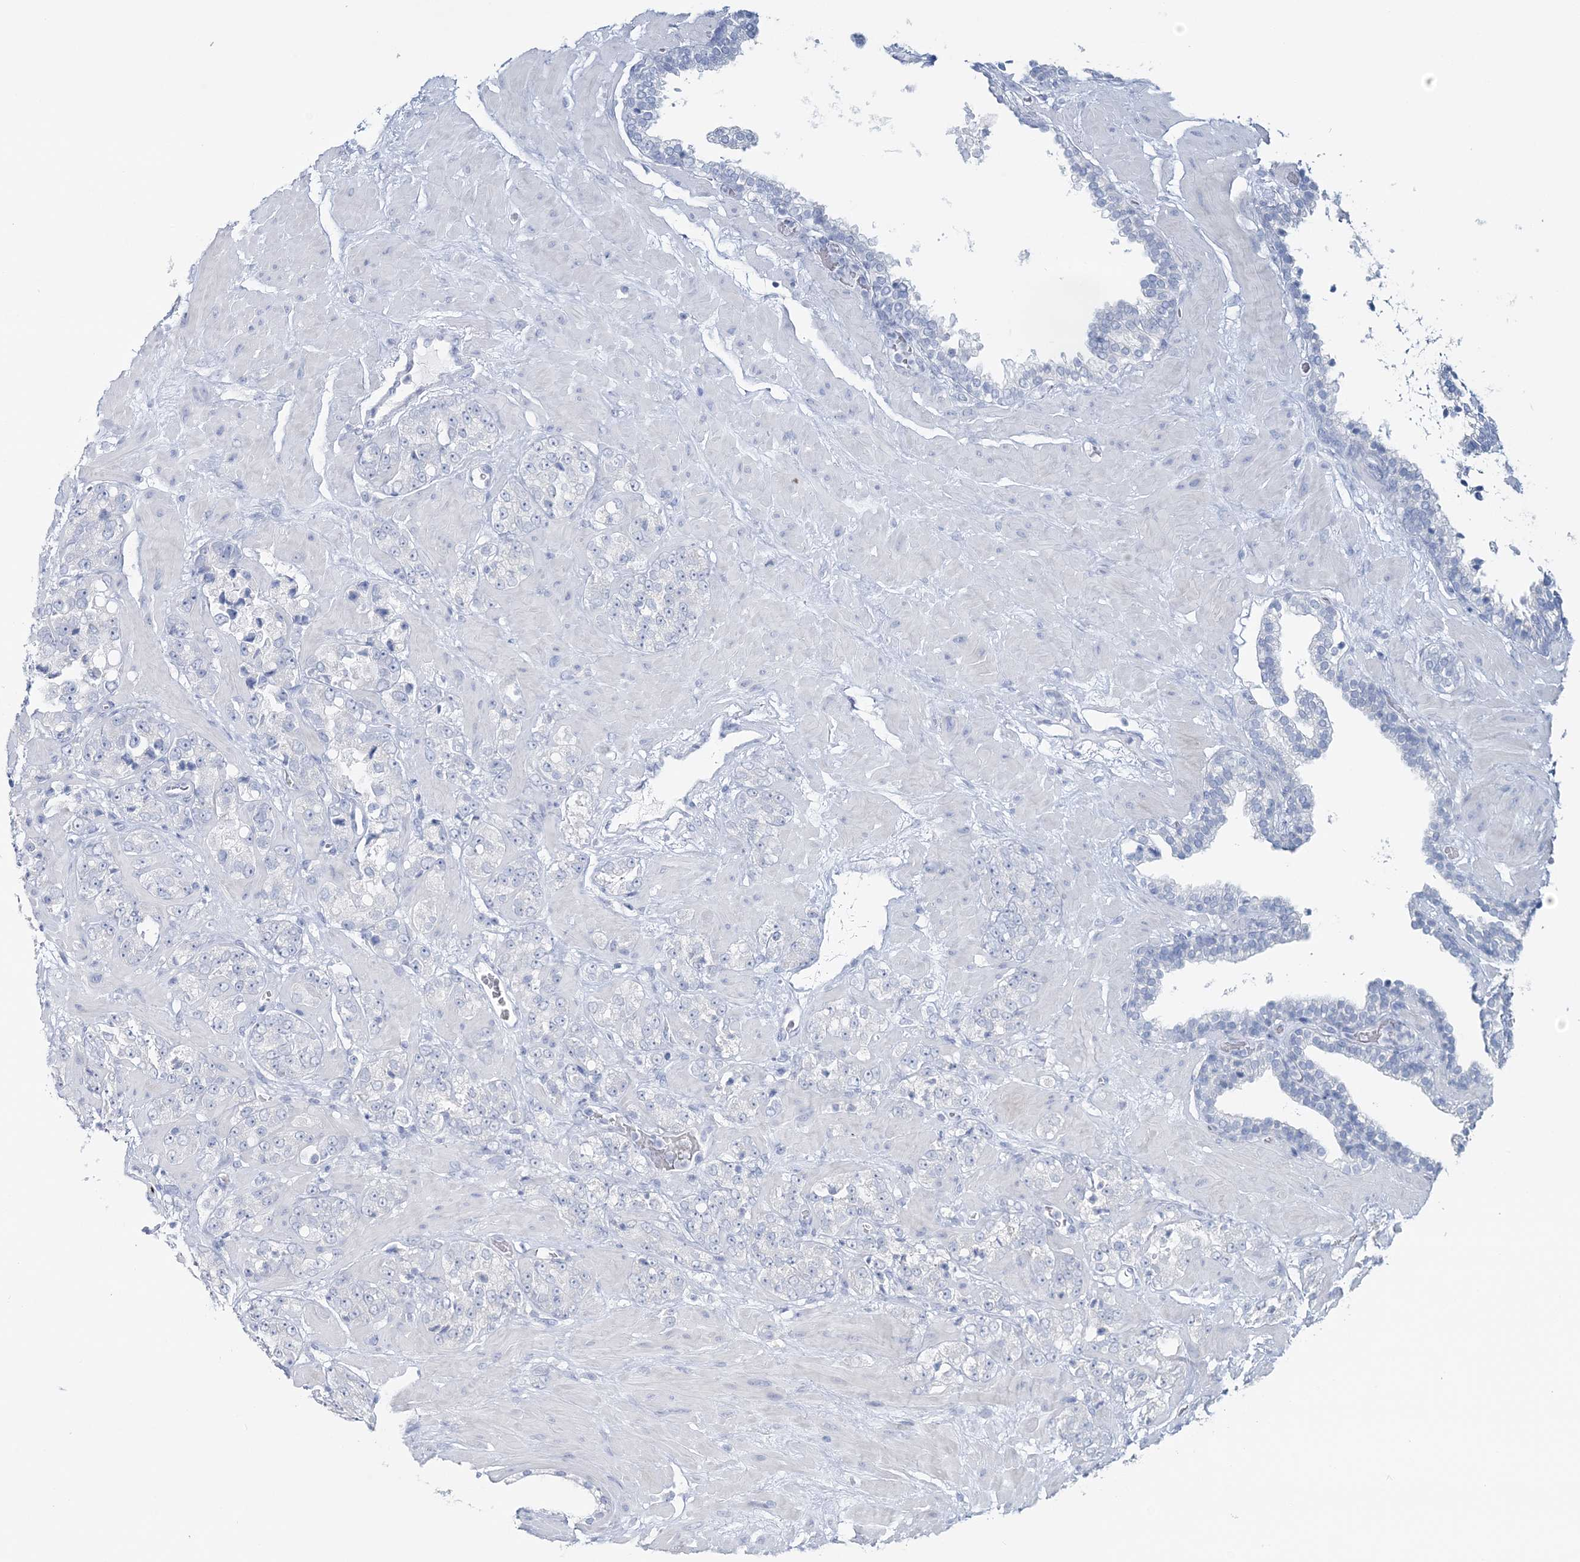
{"staining": {"intensity": "negative", "quantity": "none", "location": "none"}, "tissue": "prostate cancer", "cell_type": "Tumor cells", "image_type": "cancer", "snomed": [{"axis": "morphology", "description": "Adenocarcinoma, High grade"}, {"axis": "topography", "description": "Prostate"}], "caption": "Protein analysis of prostate cancer exhibits no significant staining in tumor cells.", "gene": "CYP3A4", "patient": {"sex": "male", "age": 64}}